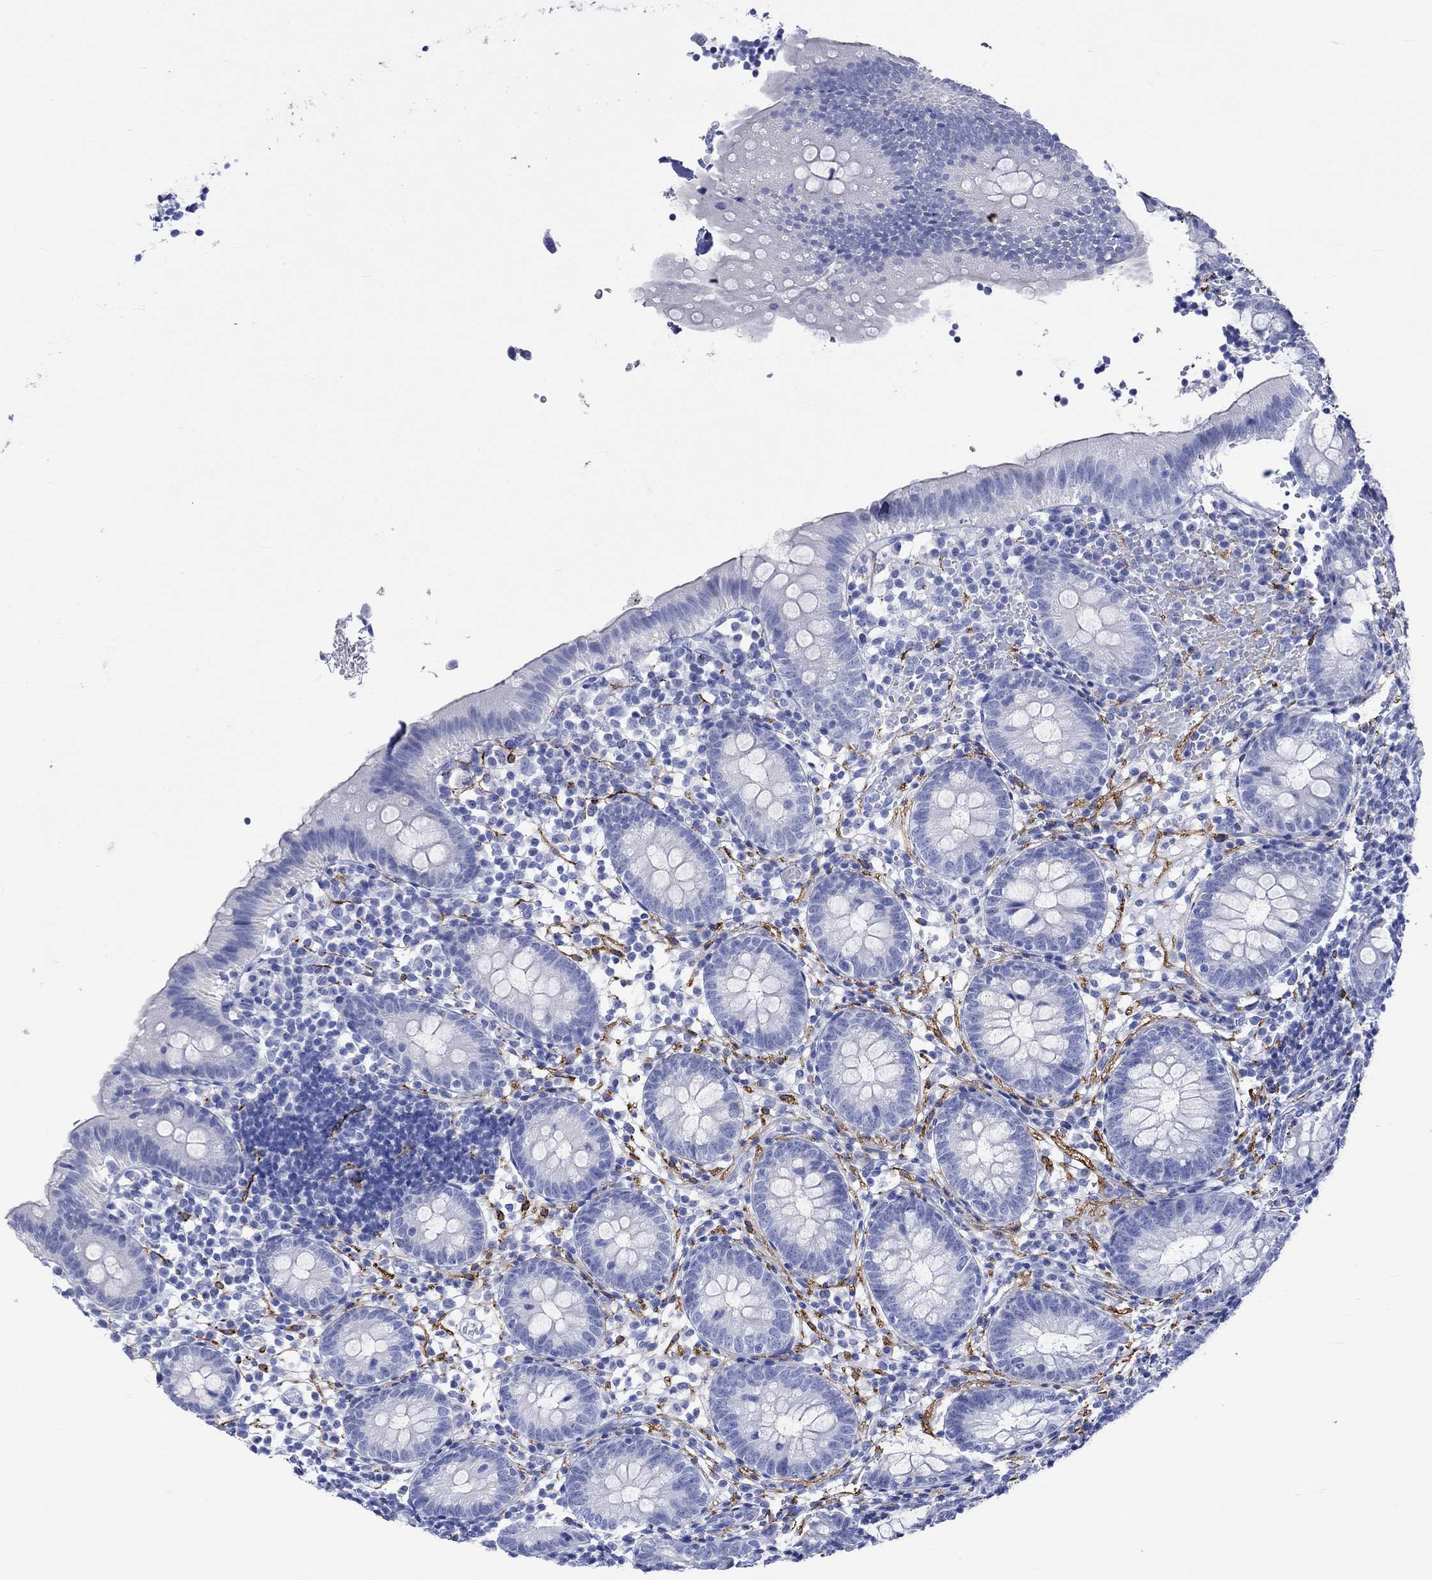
{"staining": {"intensity": "negative", "quantity": "none", "location": "none"}, "tissue": "appendix", "cell_type": "Glandular cells", "image_type": "normal", "snomed": [{"axis": "morphology", "description": "Normal tissue, NOS"}, {"axis": "topography", "description": "Appendix"}], "caption": "Immunohistochemistry micrograph of unremarkable appendix stained for a protein (brown), which exhibits no expression in glandular cells. Brightfield microscopy of immunohistochemistry stained with DAB (brown) and hematoxylin (blue), captured at high magnification.", "gene": "CRYAB", "patient": {"sex": "female", "age": 40}}